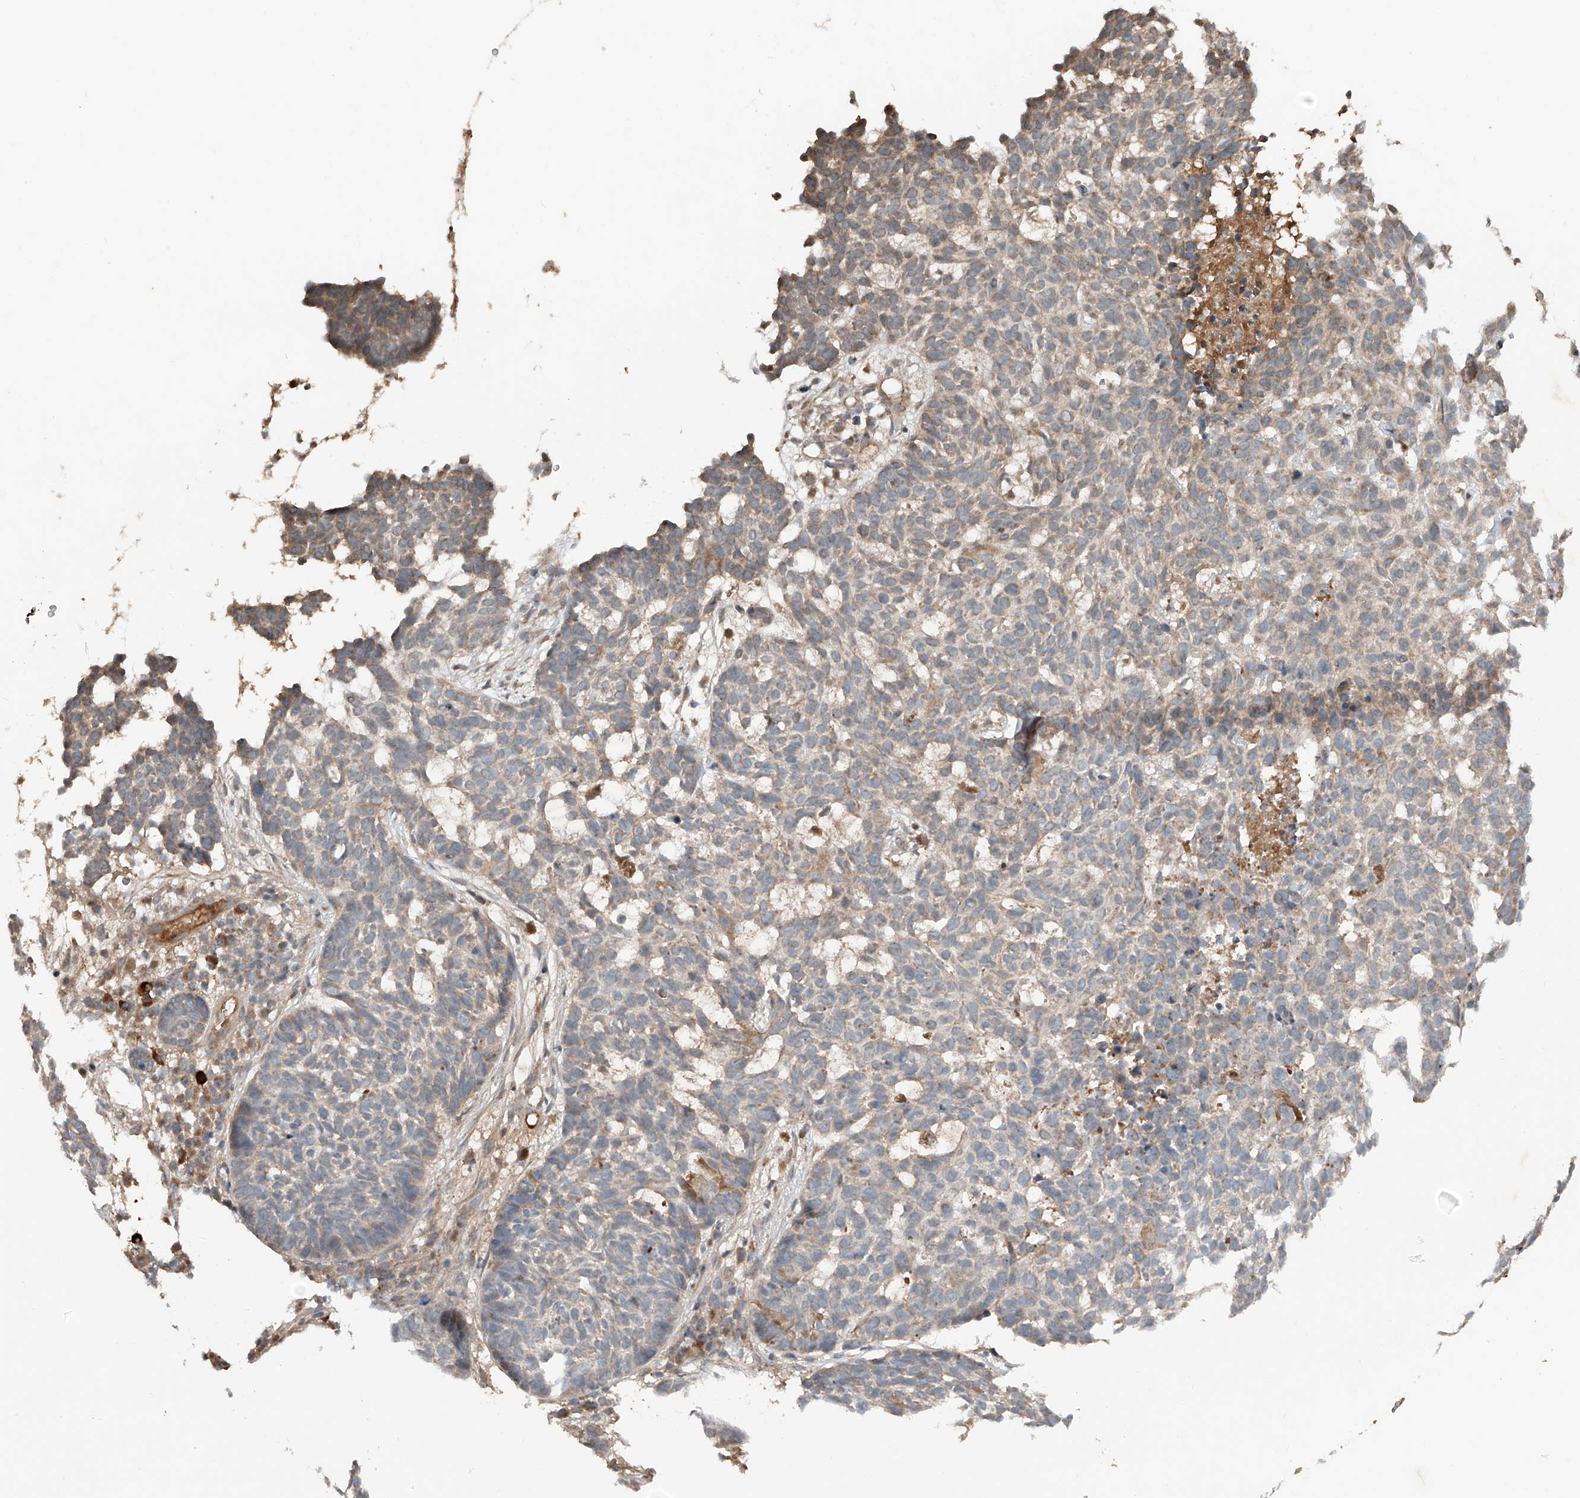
{"staining": {"intensity": "weak", "quantity": "<25%", "location": "cytoplasmic/membranous"}, "tissue": "skin cancer", "cell_type": "Tumor cells", "image_type": "cancer", "snomed": [{"axis": "morphology", "description": "Basal cell carcinoma"}, {"axis": "topography", "description": "Skin"}], "caption": "The image shows no significant positivity in tumor cells of basal cell carcinoma (skin).", "gene": "ADAM23", "patient": {"sex": "male", "age": 85}}